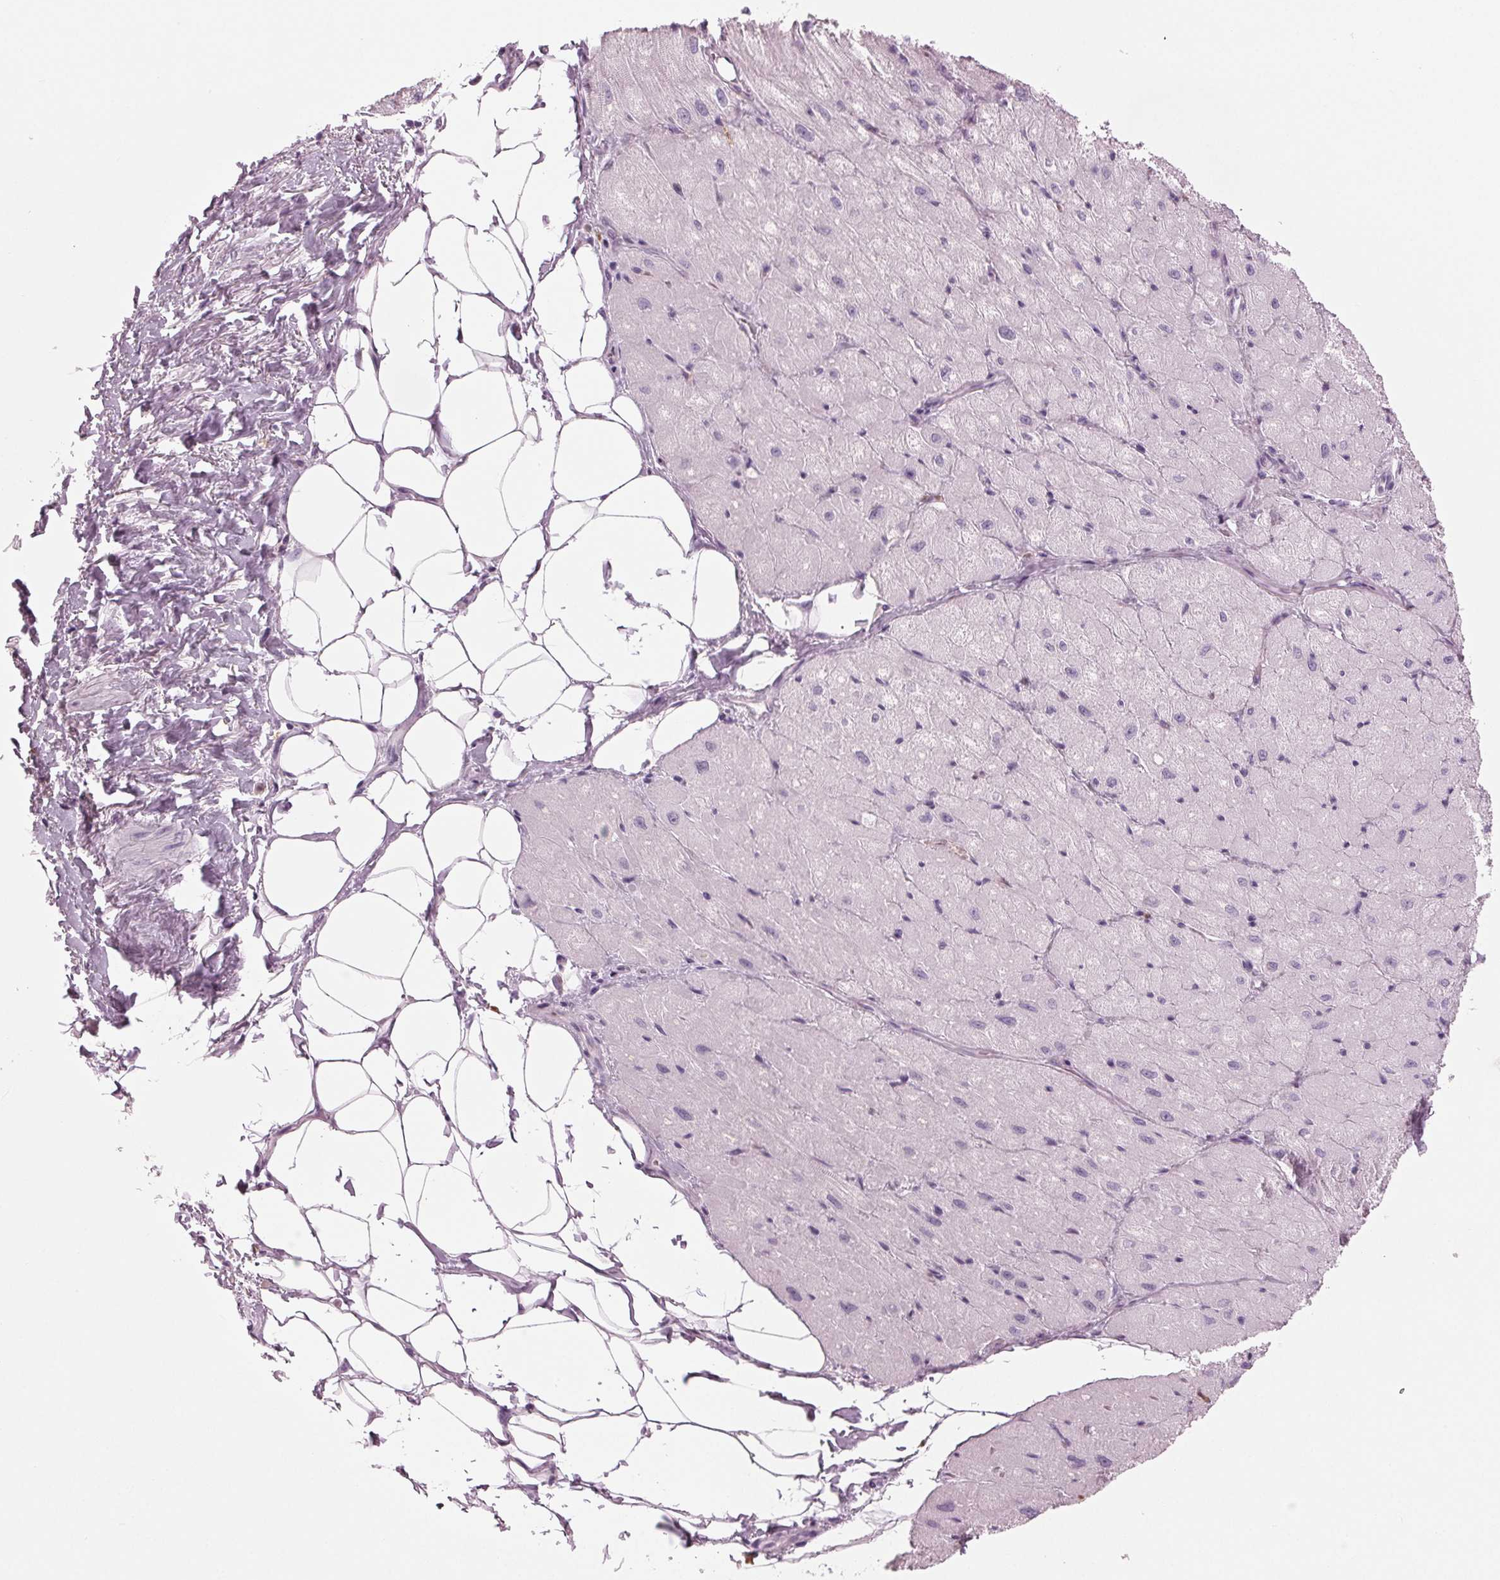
{"staining": {"intensity": "negative", "quantity": "none", "location": "none"}, "tissue": "heart muscle", "cell_type": "Cardiomyocytes", "image_type": "normal", "snomed": [{"axis": "morphology", "description": "Normal tissue, NOS"}, {"axis": "topography", "description": "Heart"}], "caption": "A micrograph of heart muscle stained for a protein displays no brown staining in cardiomyocytes.", "gene": "BTLA", "patient": {"sex": "male", "age": 62}}